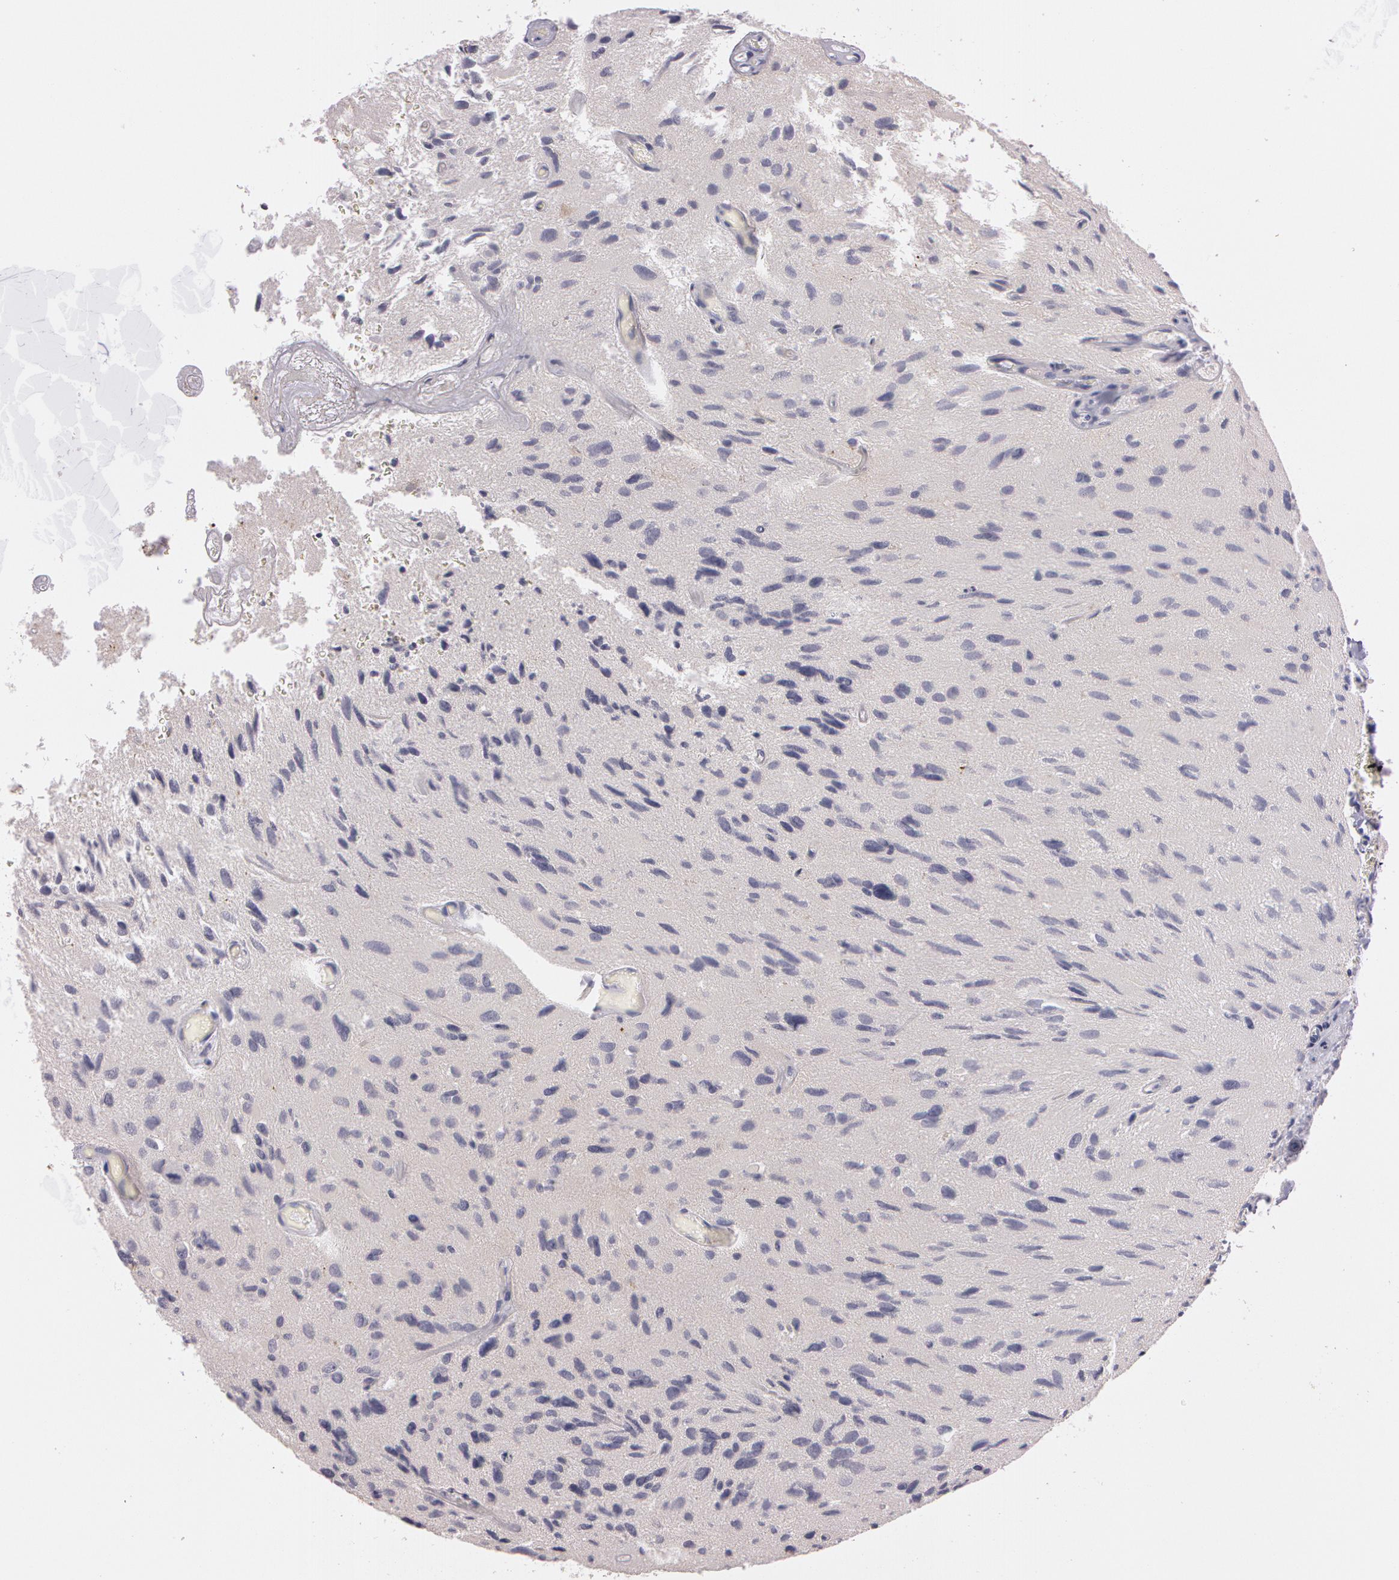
{"staining": {"intensity": "negative", "quantity": "none", "location": "none"}, "tissue": "glioma", "cell_type": "Tumor cells", "image_type": "cancer", "snomed": [{"axis": "morphology", "description": "Glioma, malignant, High grade"}, {"axis": "topography", "description": "Brain"}], "caption": "Histopathology image shows no protein positivity in tumor cells of glioma tissue.", "gene": "MXRA5", "patient": {"sex": "male", "age": 69}}